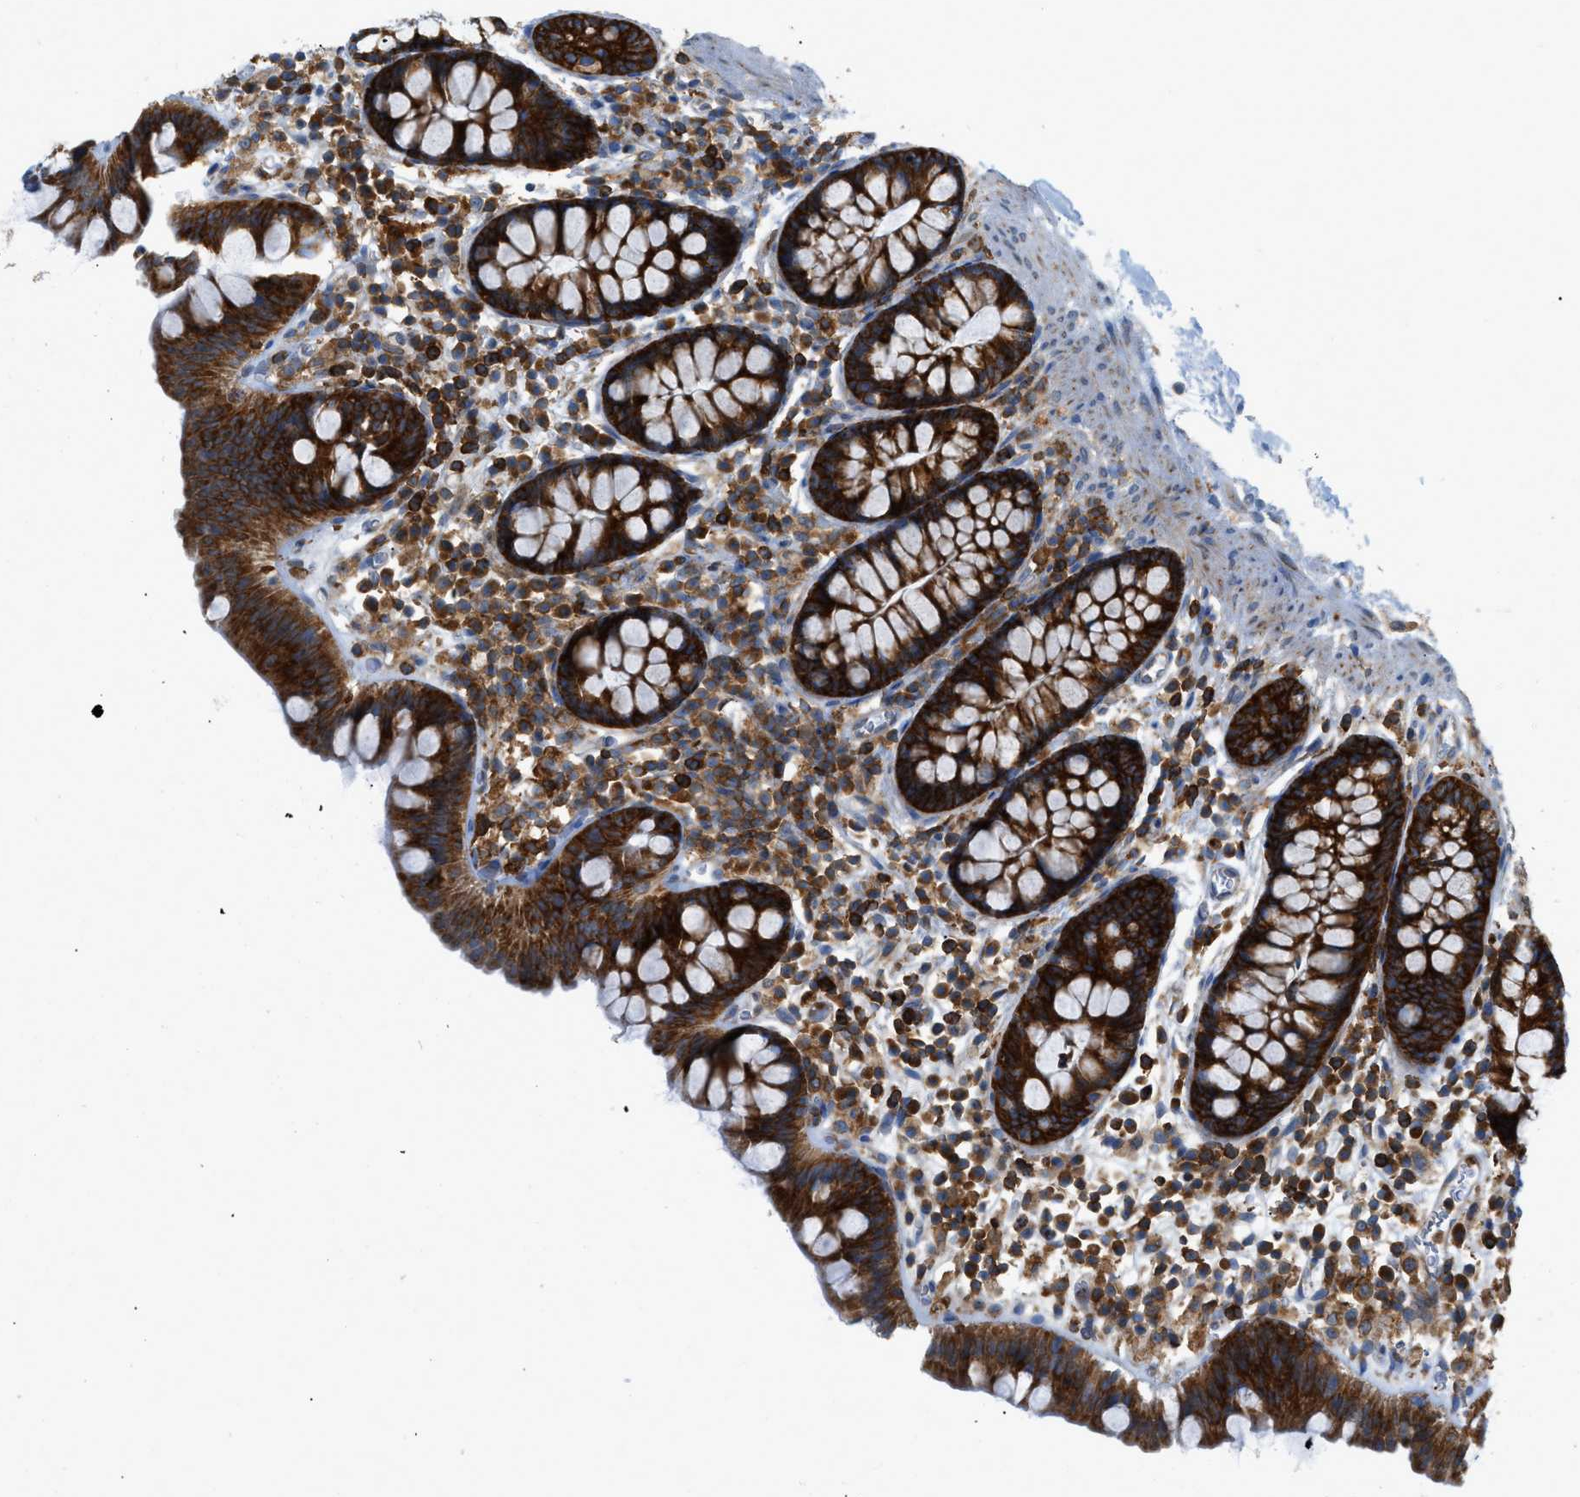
{"staining": {"intensity": "moderate", "quantity": ">75%", "location": "cytoplasmic/membranous"}, "tissue": "colon", "cell_type": "Endothelial cells", "image_type": "normal", "snomed": [{"axis": "morphology", "description": "Normal tissue, NOS"}, {"axis": "topography", "description": "Colon"}], "caption": "Colon stained for a protein (brown) demonstrates moderate cytoplasmic/membranous positive staining in about >75% of endothelial cells.", "gene": "GPAT4", "patient": {"sex": "female", "age": 80}}